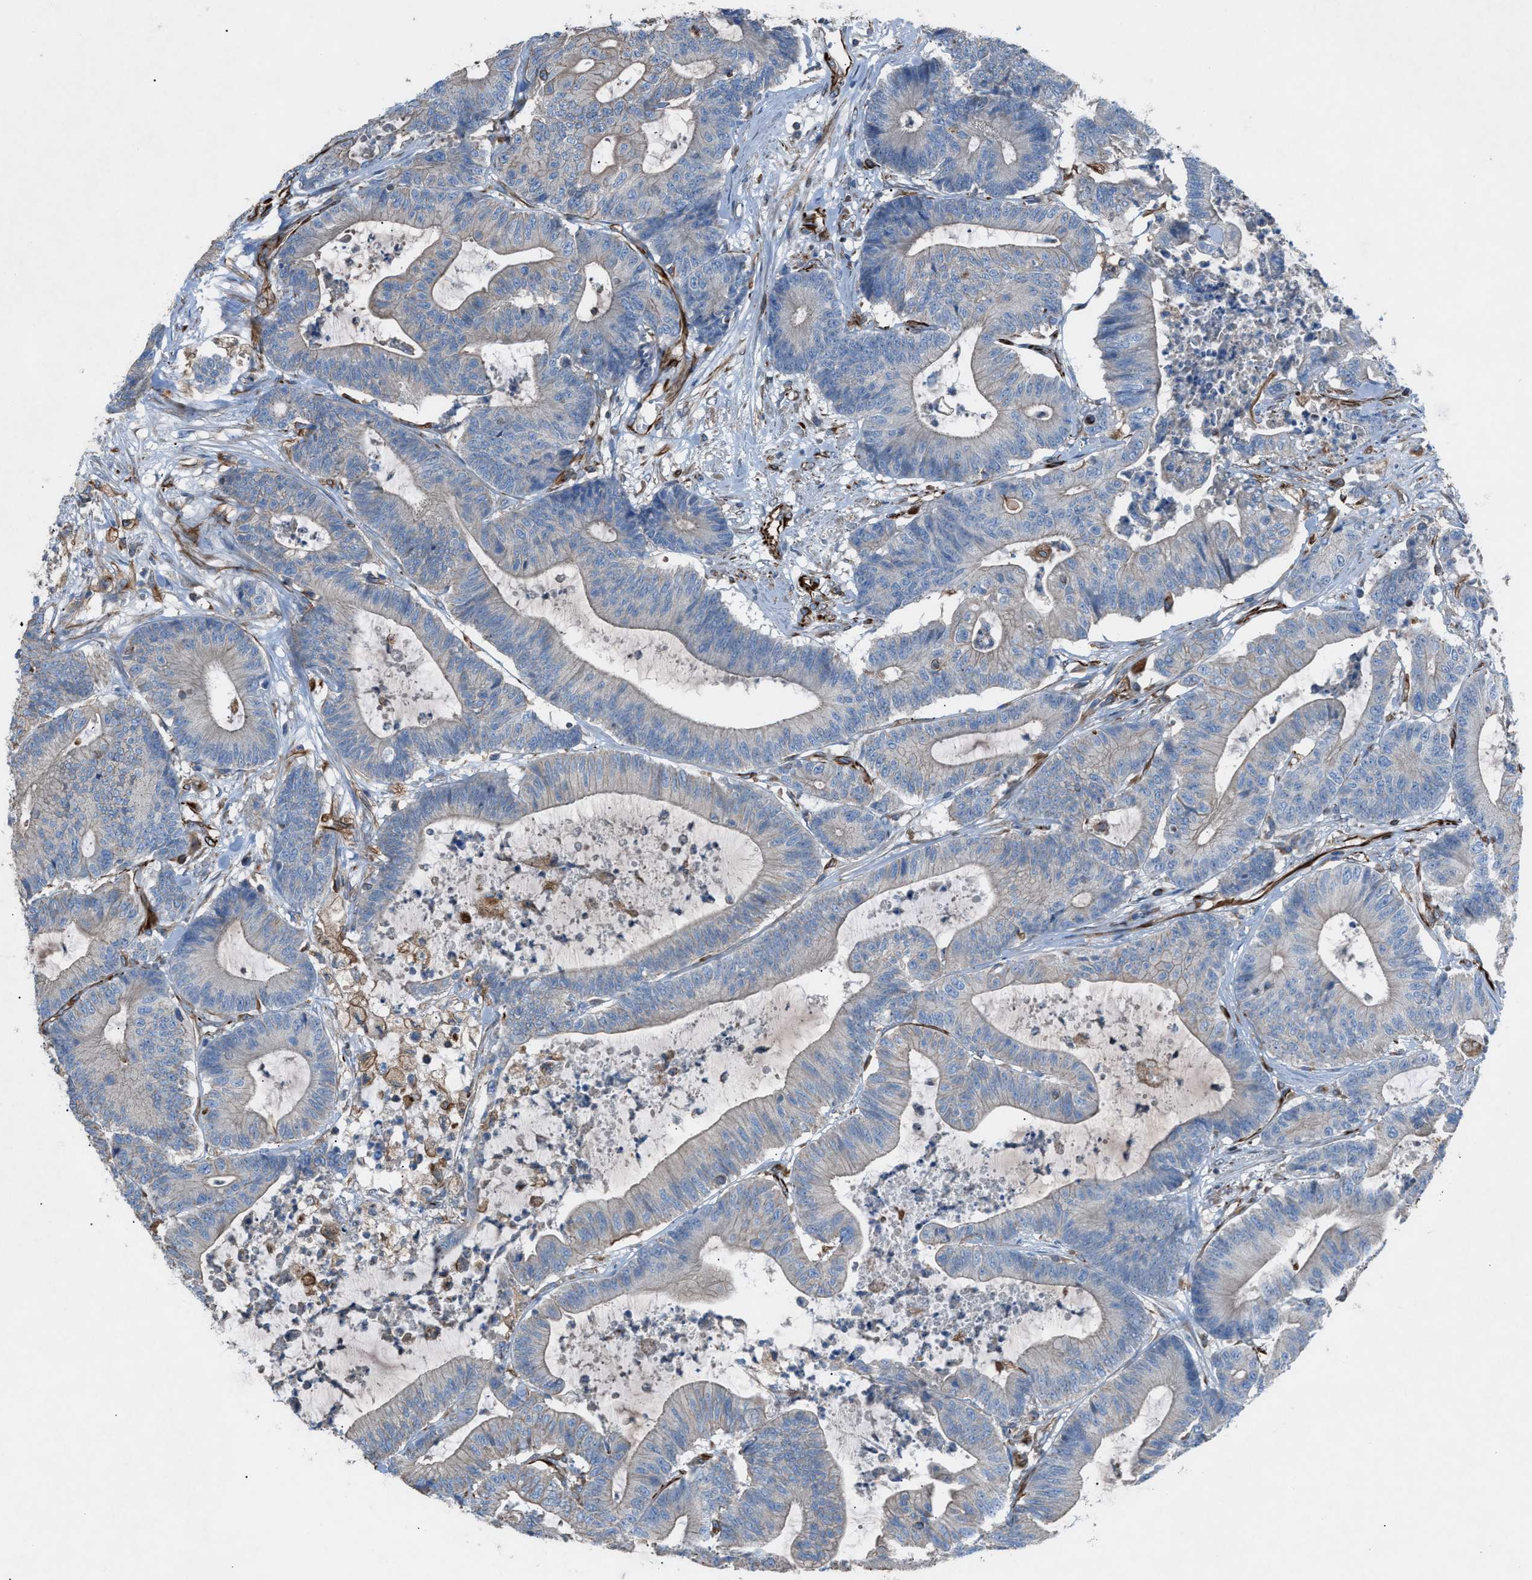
{"staining": {"intensity": "weak", "quantity": "<25%", "location": "cytoplasmic/membranous"}, "tissue": "colorectal cancer", "cell_type": "Tumor cells", "image_type": "cancer", "snomed": [{"axis": "morphology", "description": "Adenocarcinoma, NOS"}, {"axis": "topography", "description": "Colon"}], "caption": "This micrograph is of colorectal adenocarcinoma stained with IHC to label a protein in brown with the nuclei are counter-stained blue. There is no staining in tumor cells.", "gene": "CABP7", "patient": {"sex": "female", "age": 84}}